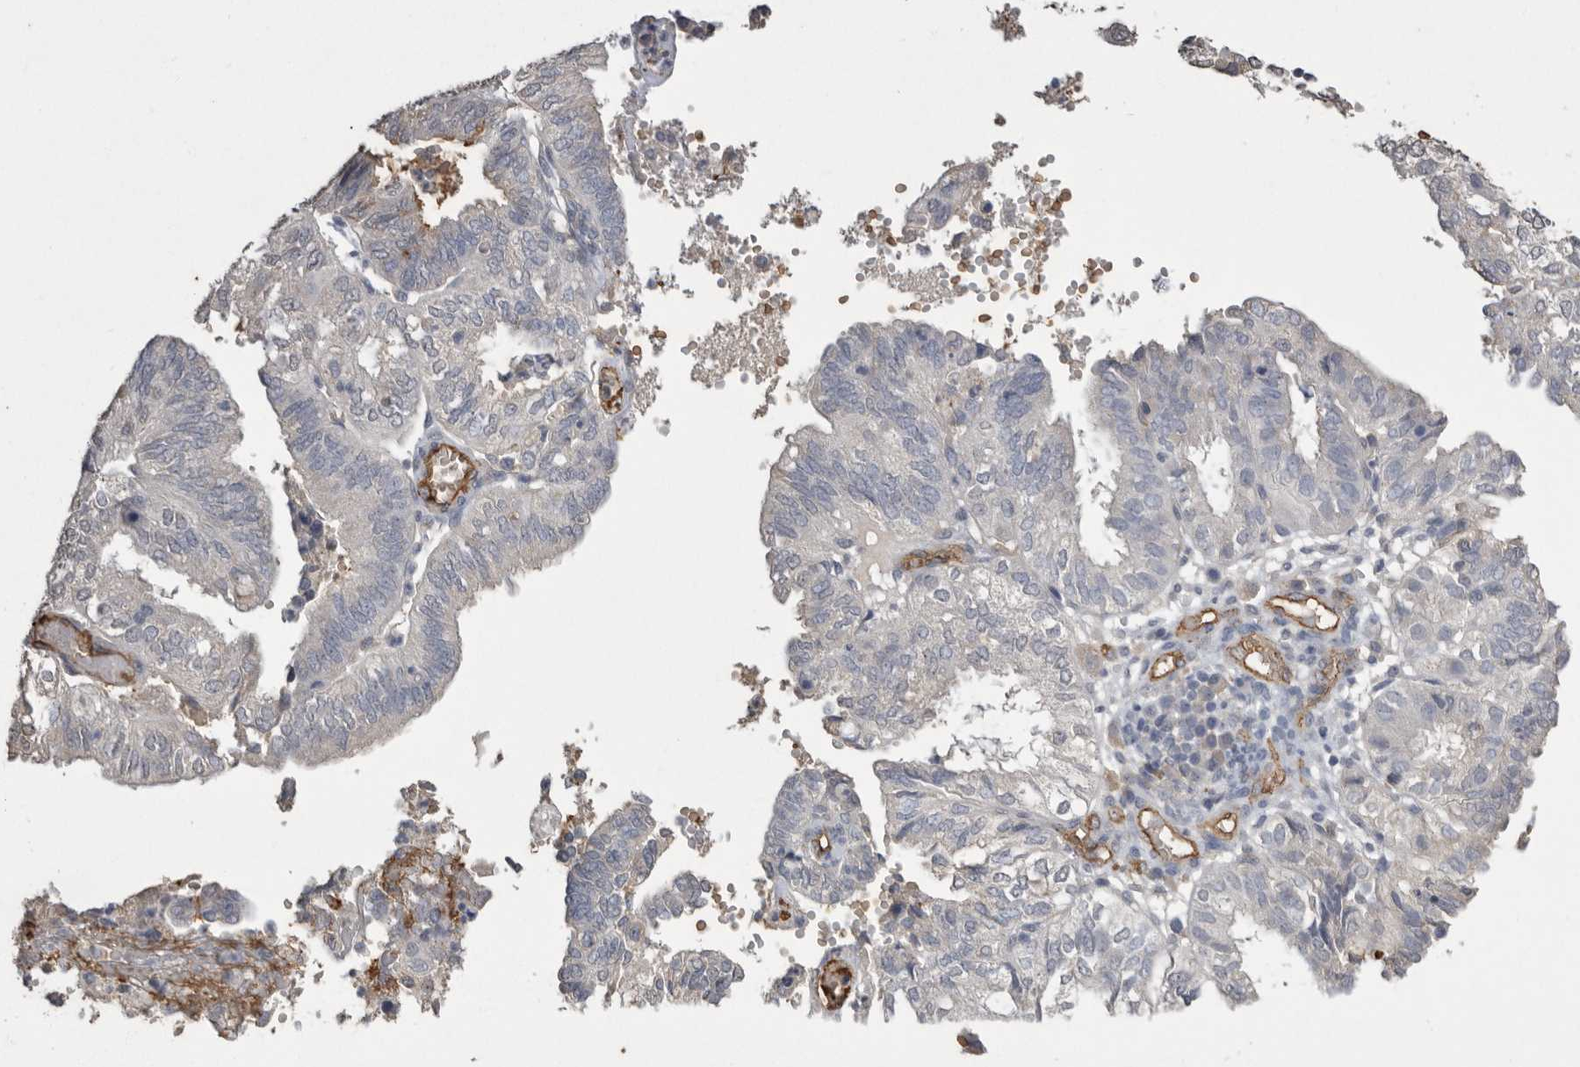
{"staining": {"intensity": "negative", "quantity": "none", "location": "none"}, "tissue": "endometrial cancer", "cell_type": "Tumor cells", "image_type": "cancer", "snomed": [{"axis": "morphology", "description": "Adenocarcinoma, NOS"}, {"axis": "topography", "description": "Uterus"}], "caption": "Image shows no significant protein positivity in tumor cells of endometrial cancer (adenocarcinoma).", "gene": "IL27", "patient": {"sex": "female", "age": 60}}